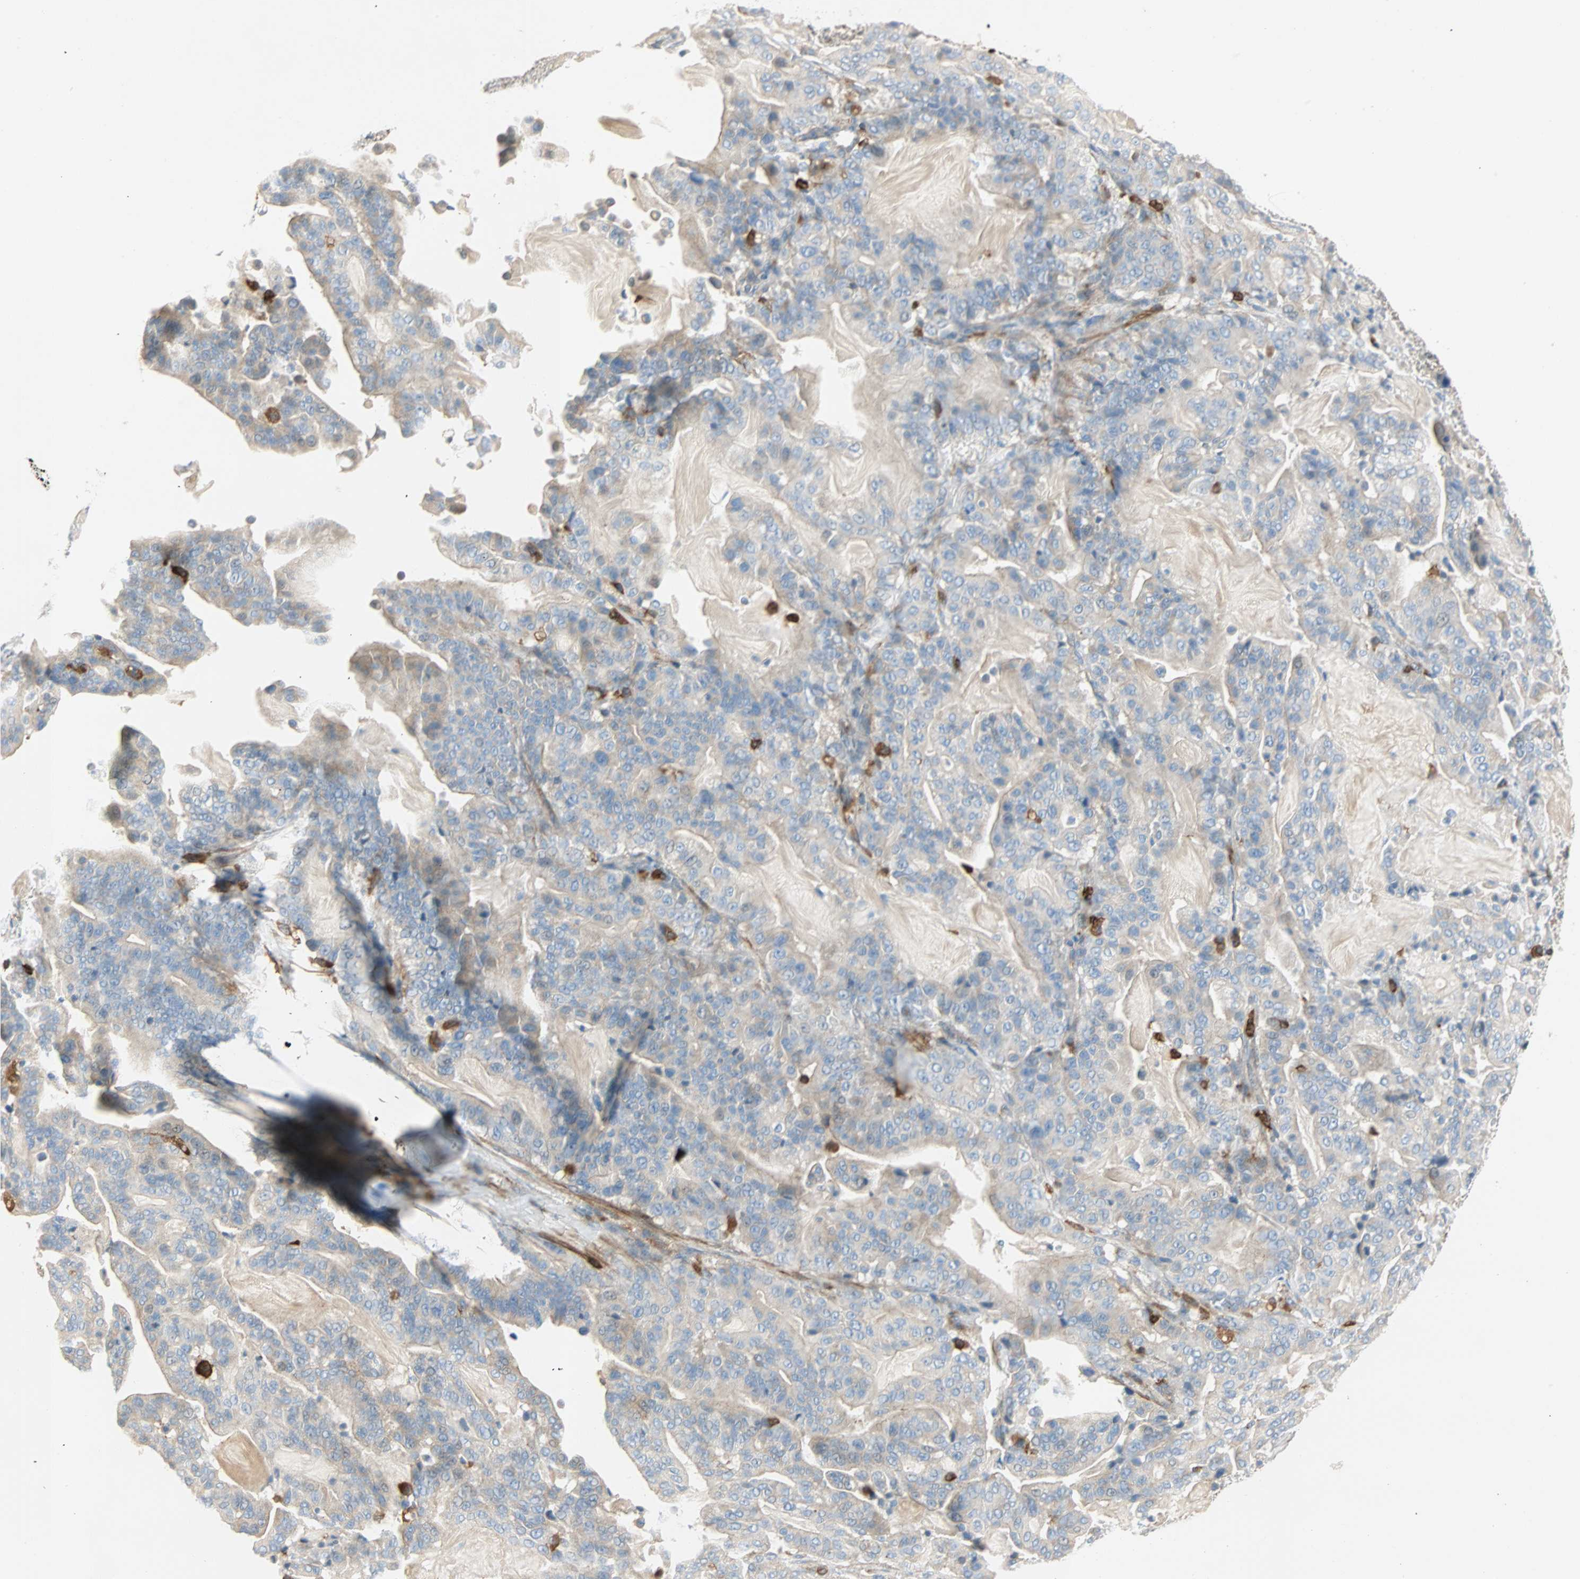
{"staining": {"intensity": "negative", "quantity": "none", "location": "none"}, "tissue": "pancreatic cancer", "cell_type": "Tumor cells", "image_type": "cancer", "snomed": [{"axis": "morphology", "description": "Adenocarcinoma, NOS"}, {"axis": "topography", "description": "Pancreas"}], "caption": "An immunohistochemistry (IHC) photomicrograph of pancreatic cancer (adenocarcinoma) is shown. There is no staining in tumor cells of pancreatic cancer (adenocarcinoma). Brightfield microscopy of immunohistochemistry stained with DAB (brown) and hematoxylin (blue), captured at high magnification.", "gene": "FMNL1", "patient": {"sex": "male", "age": 63}}